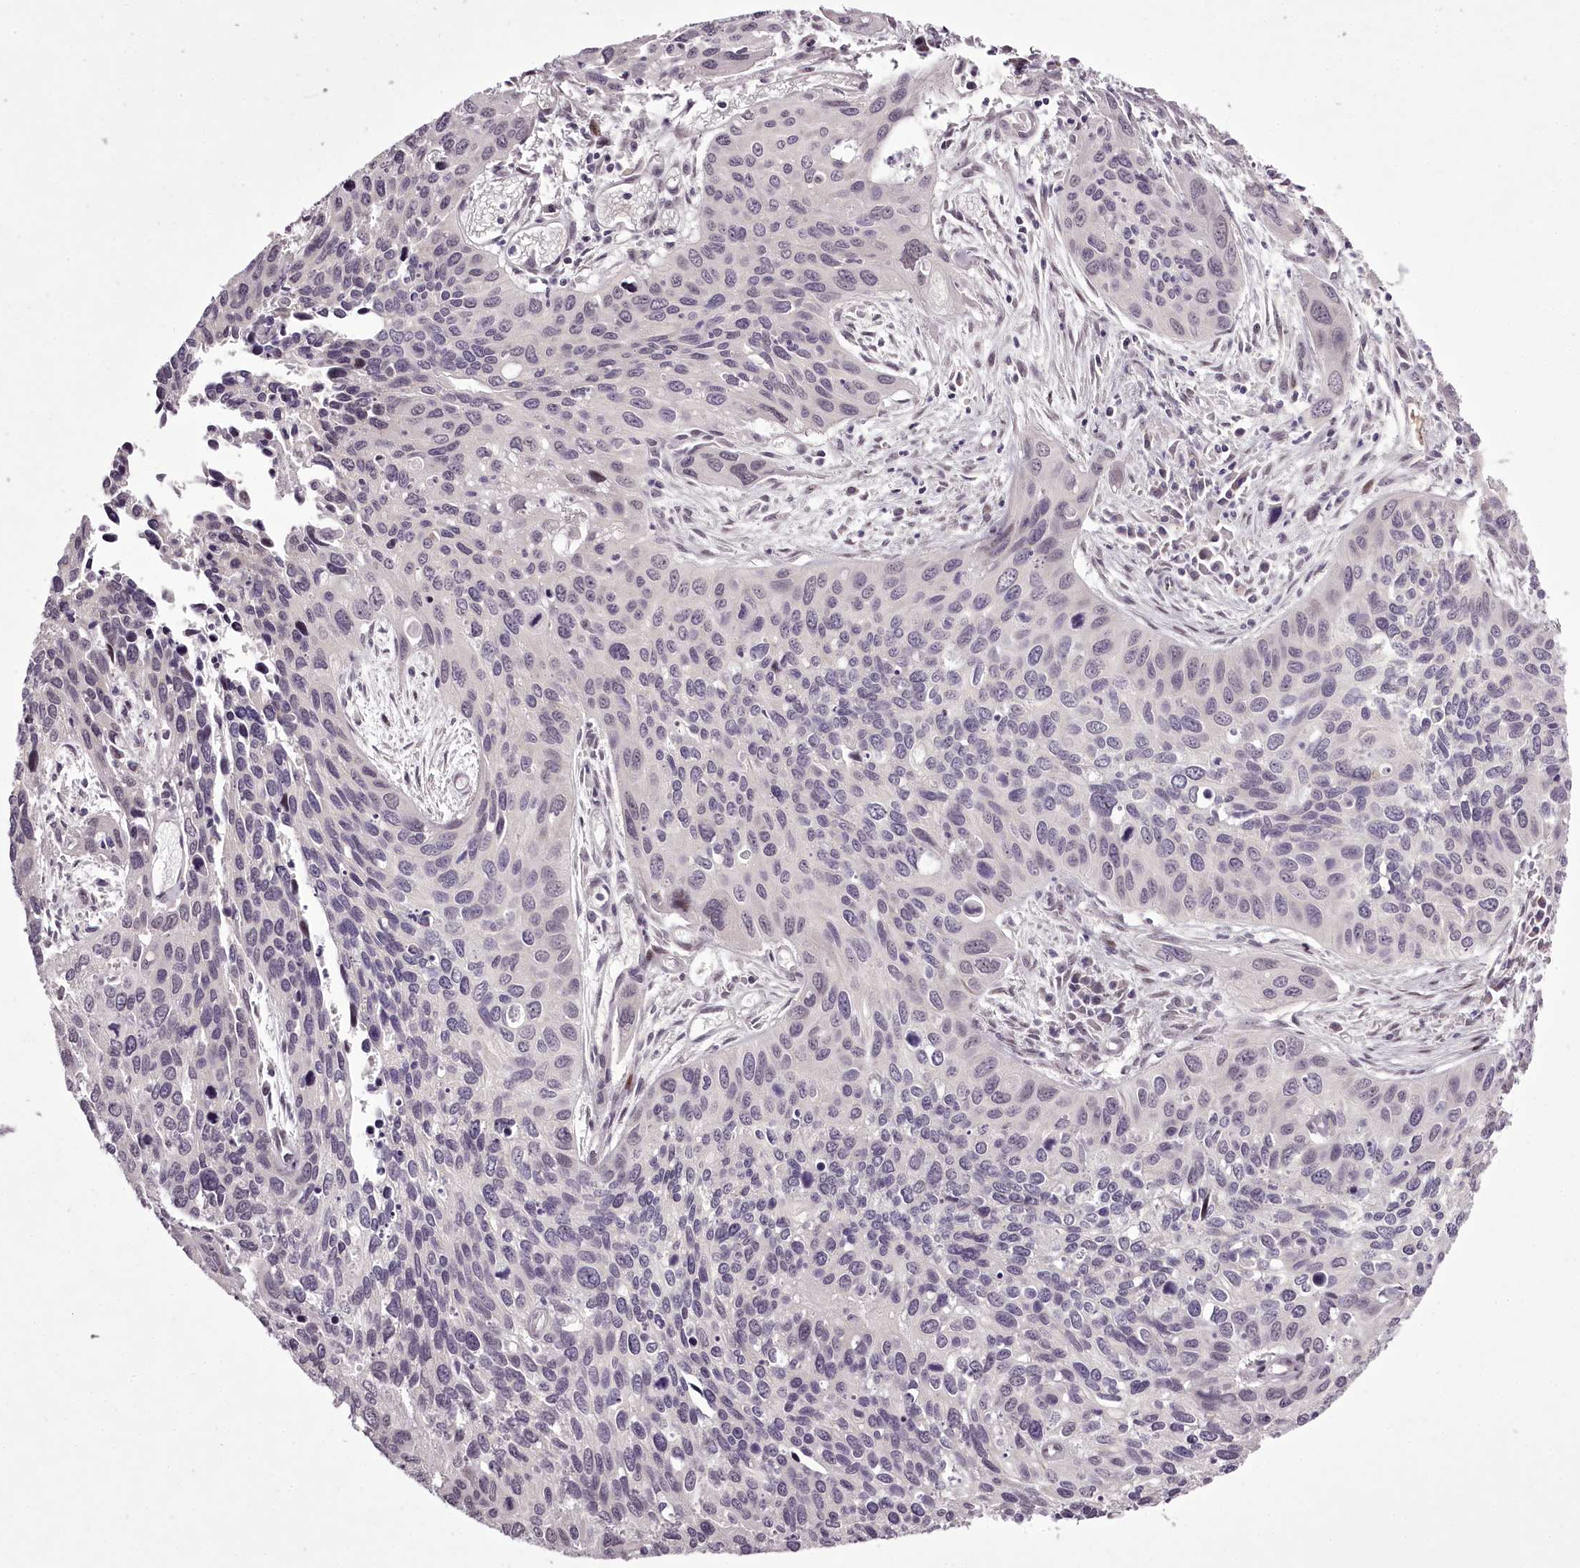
{"staining": {"intensity": "weak", "quantity": "<25%", "location": "nuclear"}, "tissue": "cervical cancer", "cell_type": "Tumor cells", "image_type": "cancer", "snomed": [{"axis": "morphology", "description": "Squamous cell carcinoma, NOS"}, {"axis": "topography", "description": "Cervix"}], "caption": "There is no significant expression in tumor cells of cervical cancer (squamous cell carcinoma).", "gene": "C1orf56", "patient": {"sex": "female", "age": 55}}